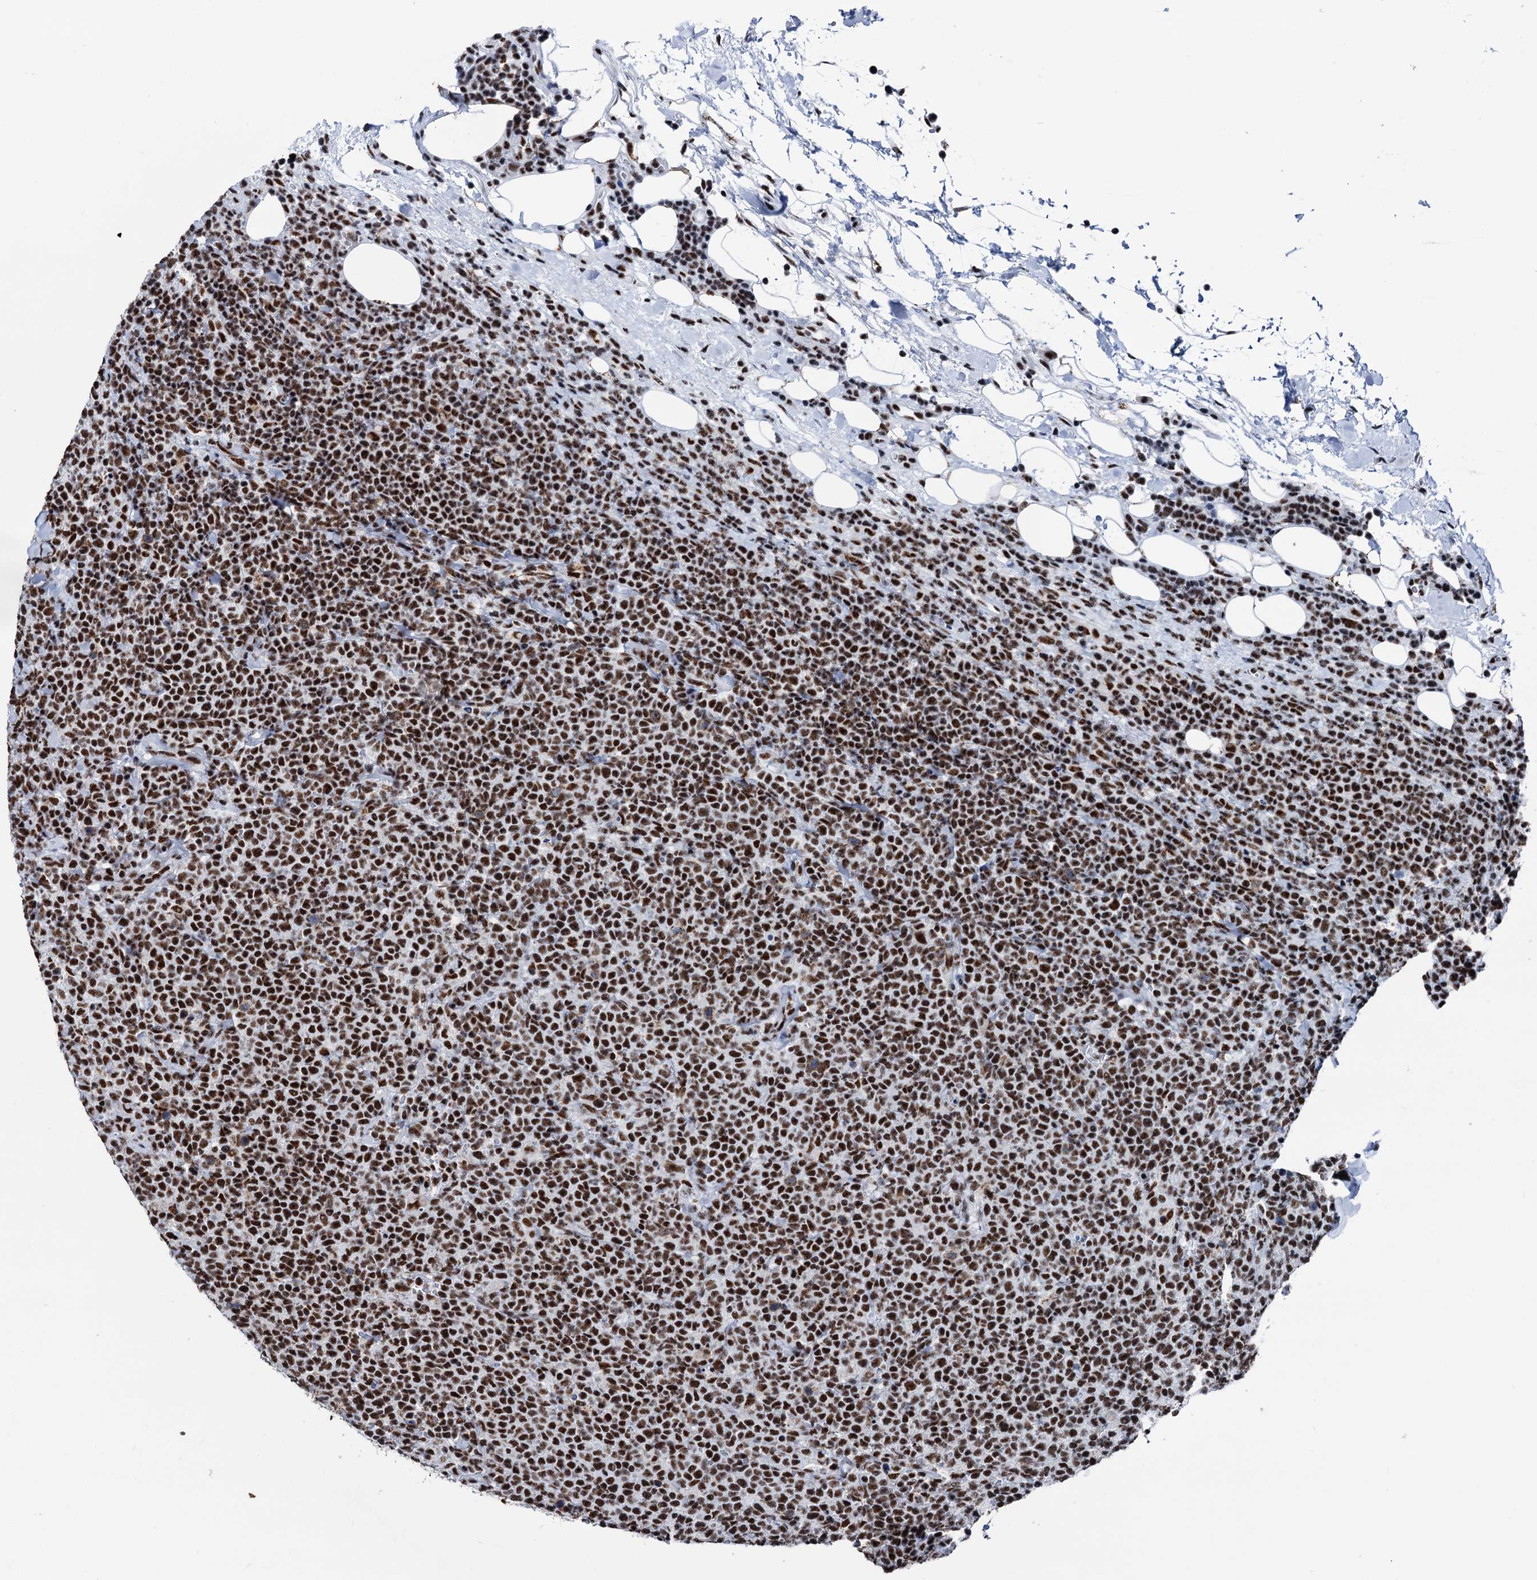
{"staining": {"intensity": "strong", "quantity": ">75%", "location": "nuclear"}, "tissue": "lymphoma", "cell_type": "Tumor cells", "image_type": "cancer", "snomed": [{"axis": "morphology", "description": "Malignant lymphoma, non-Hodgkin's type, High grade"}, {"axis": "topography", "description": "Lymph node"}], "caption": "A brown stain labels strong nuclear staining of a protein in lymphoma tumor cells.", "gene": "DDX23", "patient": {"sex": "male", "age": 61}}